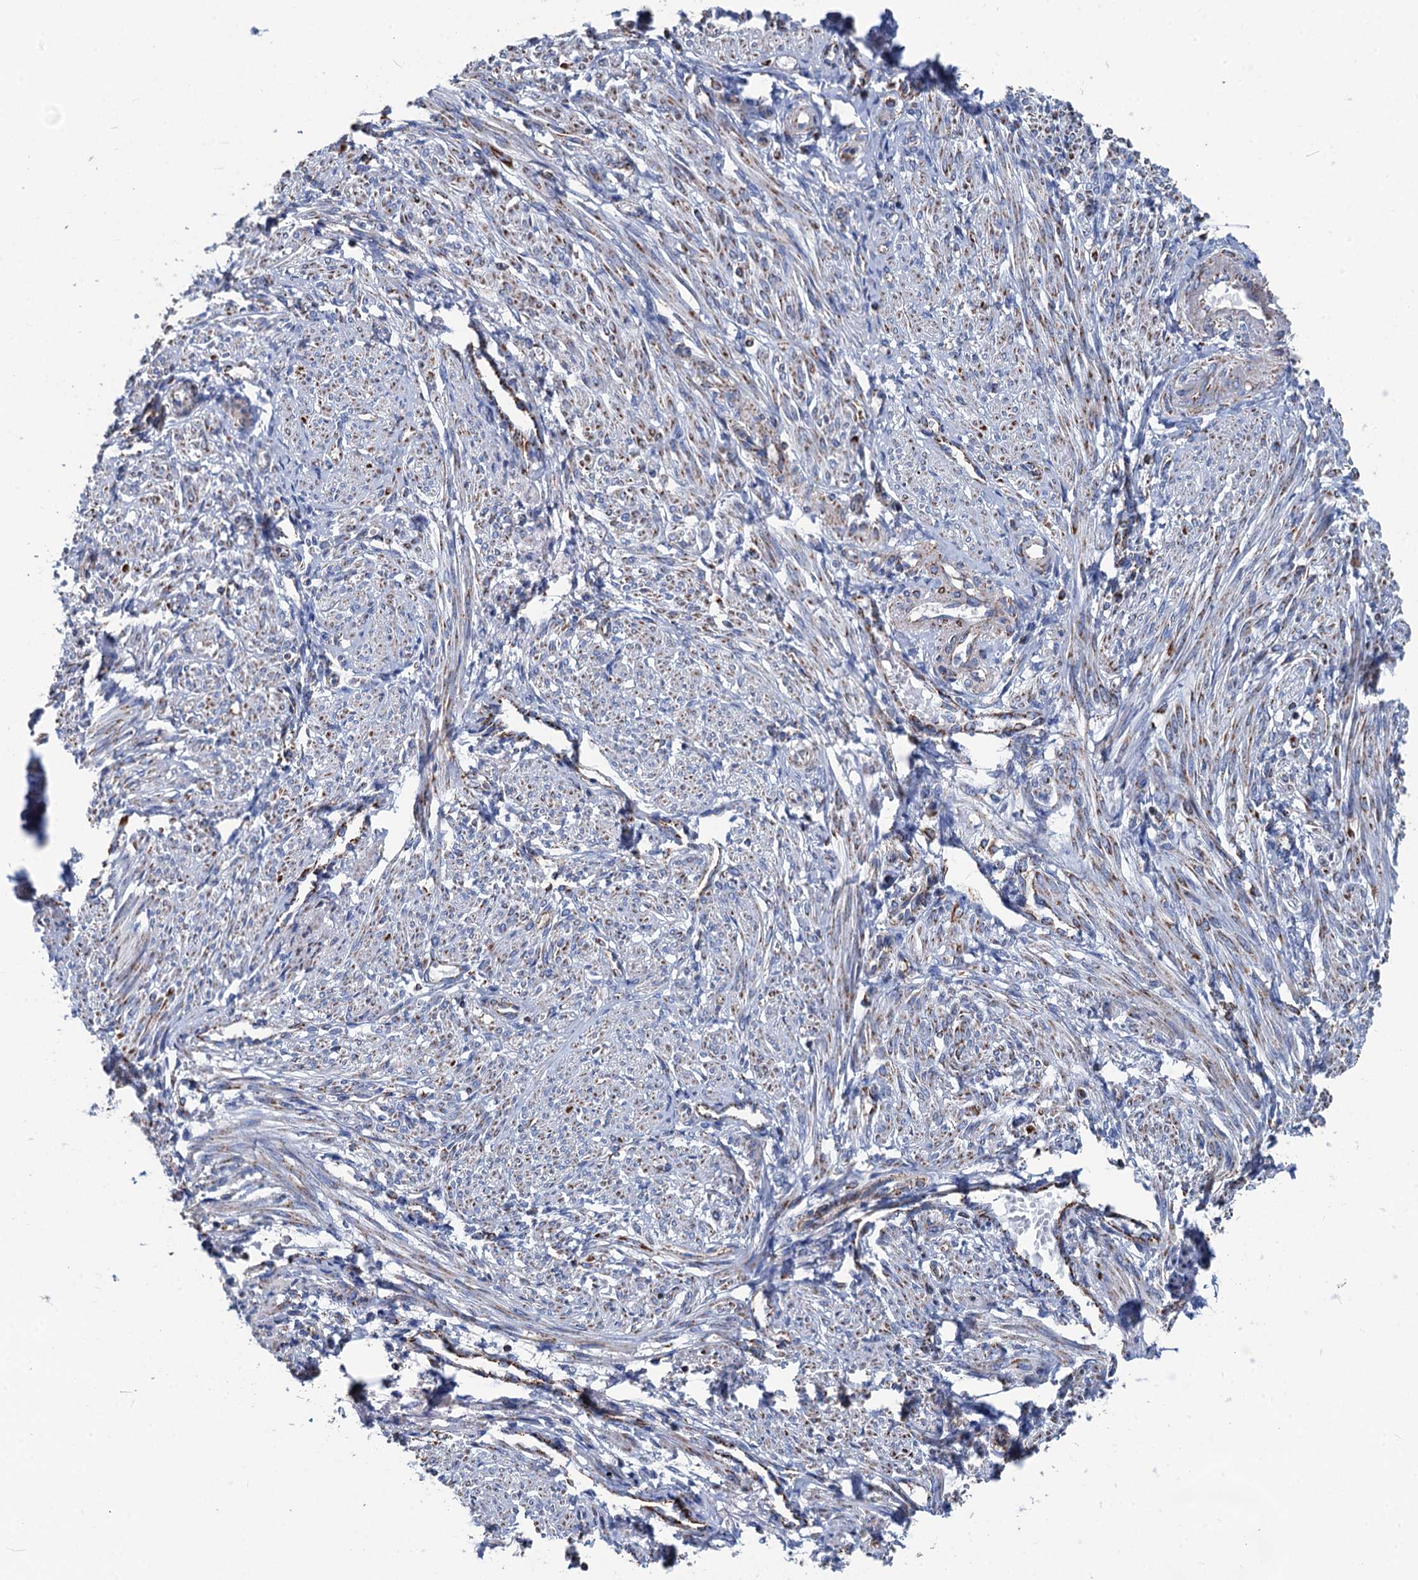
{"staining": {"intensity": "weak", "quantity": "25%-75%", "location": "cytoplasmic/membranous"}, "tissue": "smooth muscle", "cell_type": "Smooth muscle cells", "image_type": "normal", "snomed": [{"axis": "morphology", "description": "Normal tissue, NOS"}, {"axis": "topography", "description": "Smooth muscle"}], "caption": "Immunohistochemistry (IHC) of unremarkable smooth muscle reveals low levels of weak cytoplasmic/membranous staining in approximately 25%-75% of smooth muscle cells. Ihc stains the protein of interest in brown and the nuclei are stained blue.", "gene": "IVD", "patient": {"sex": "female", "age": 39}}